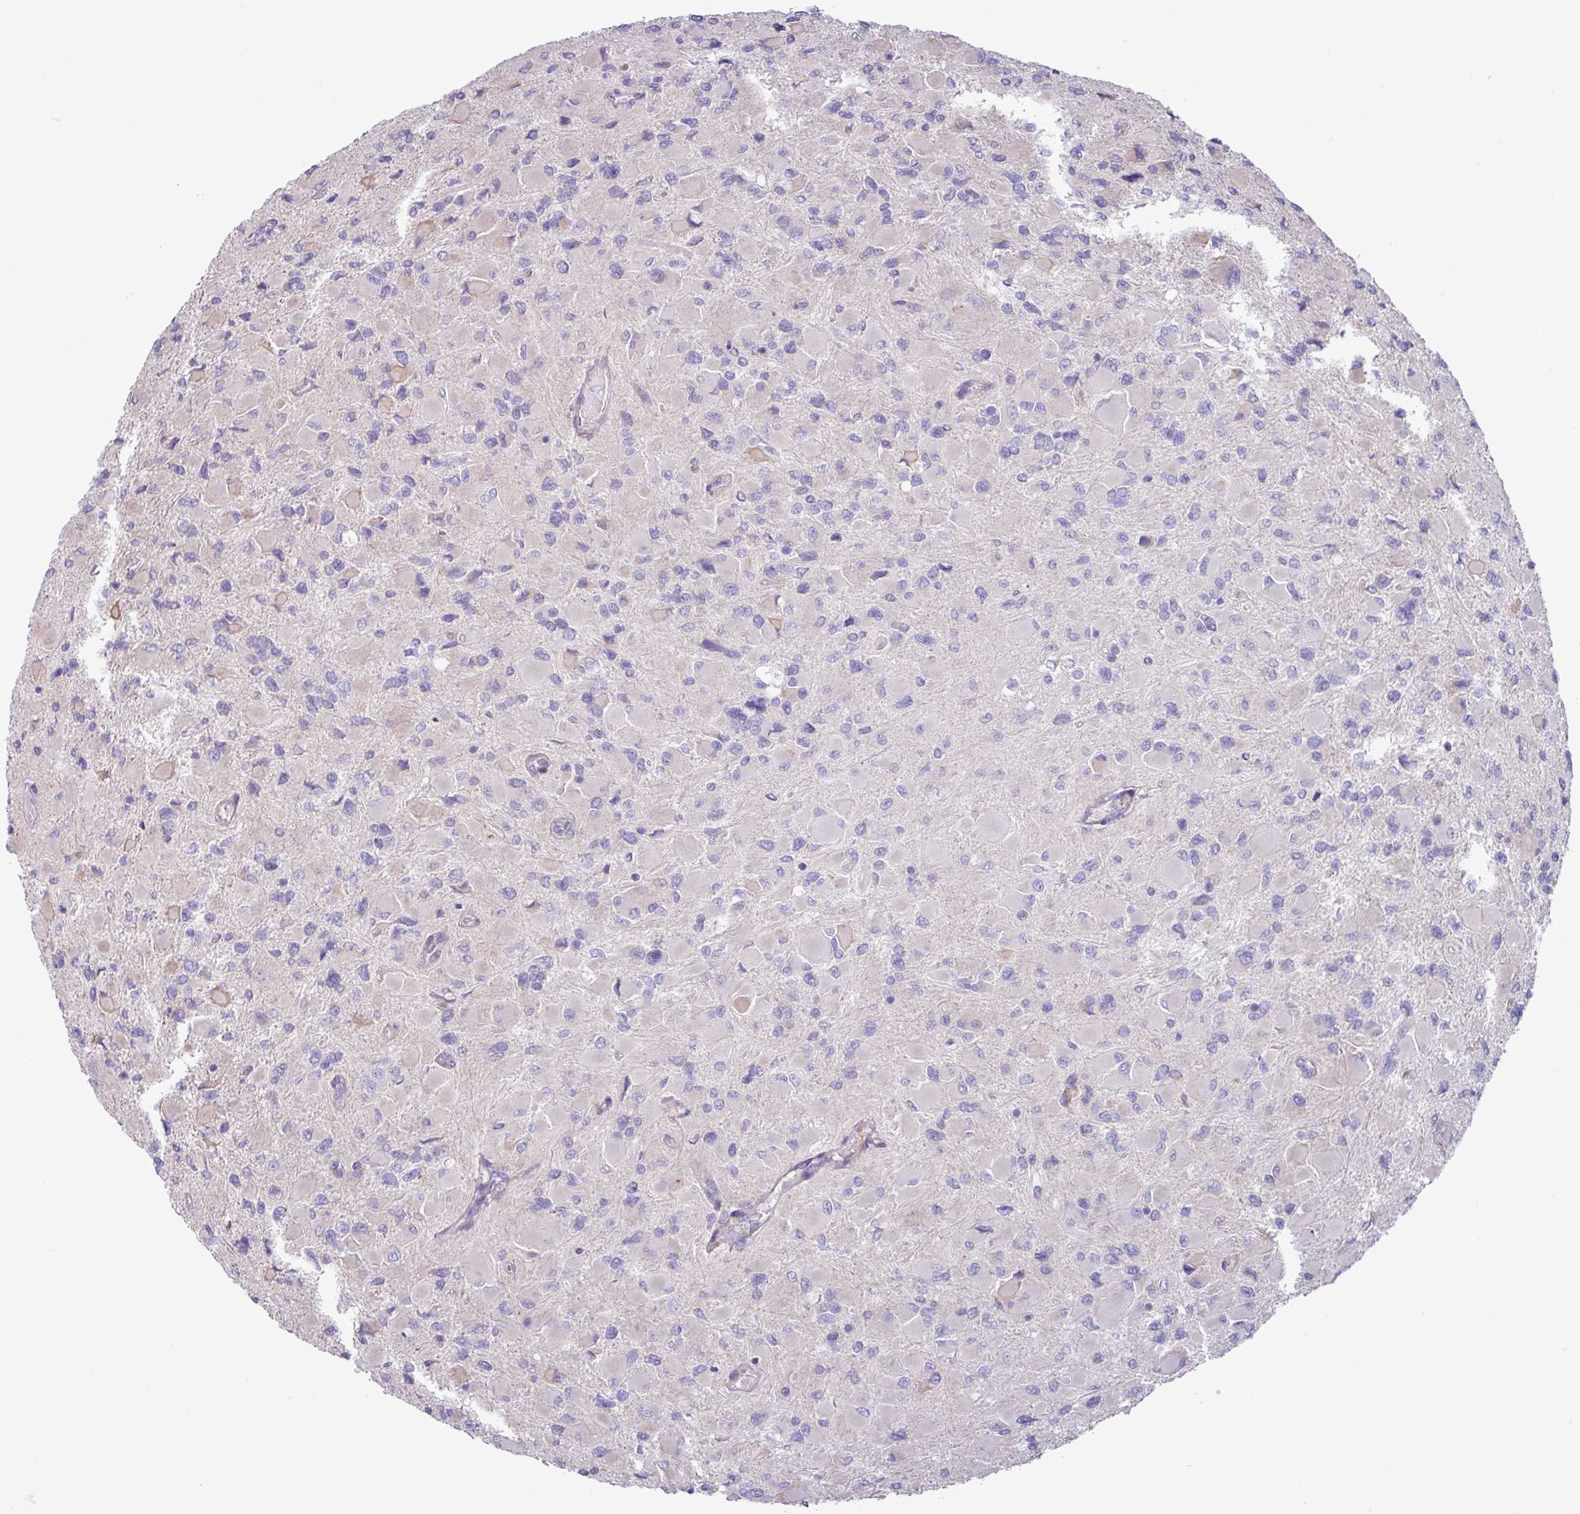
{"staining": {"intensity": "negative", "quantity": "none", "location": "none"}, "tissue": "glioma", "cell_type": "Tumor cells", "image_type": "cancer", "snomed": [{"axis": "morphology", "description": "Glioma, malignant, High grade"}, {"axis": "topography", "description": "Cerebral cortex"}], "caption": "IHC of malignant high-grade glioma demonstrates no positivity in tumor cells.", "gene": "IRGC", "patient": {"sex": "female", "age": 36}}